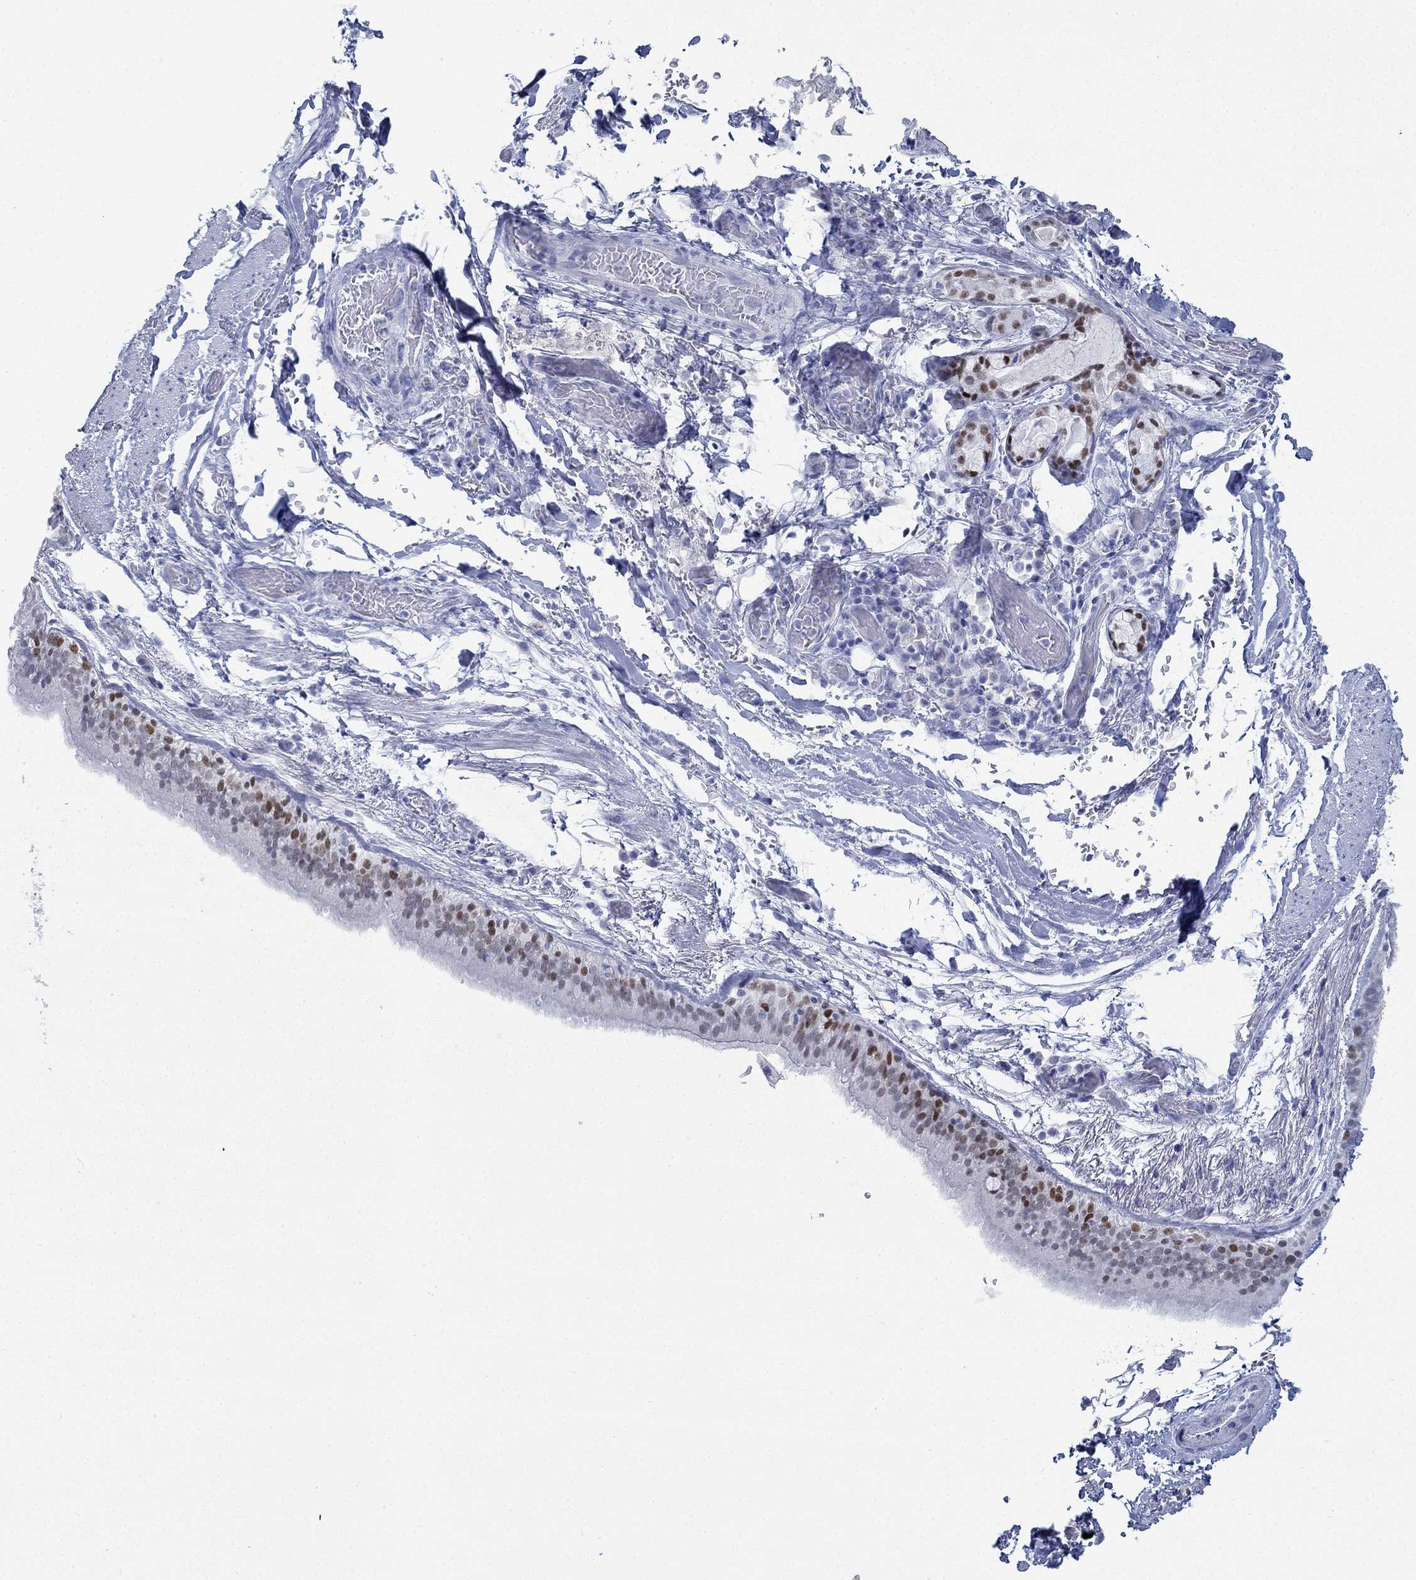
{"staining": {"intensity": "strong", "quantity": "25%-75%", "location": "nuclear"}, "tissue": "bronchus", "cell_type": "Respiratory epithelial cells", "image_type": "normal", "snomed": [{"axis": "morphology", "description": "Normal tissue, NOS"}, {"axis": "morphology", "description": "Squamous cell carcinoma, NOS"}, {"axis": "topography", "description": "Bronchus"}, {"axis": "topography", "description": "Lung"}], "caption": "DAB (3,3'-diaminobenzidine) immunohistochemical staining of benign bronchus demonstrates strong nuclear protein expression in about 25%-75% of respiratory epithelial cells. The staining was performed using DAB (3,3'-diaminobenzidine), with brown indicating positive protein expression. Nuclei are stained blue with hematoxylin.", "gene": "PAX9", "patient": {"sex": "male", "age": 69}}